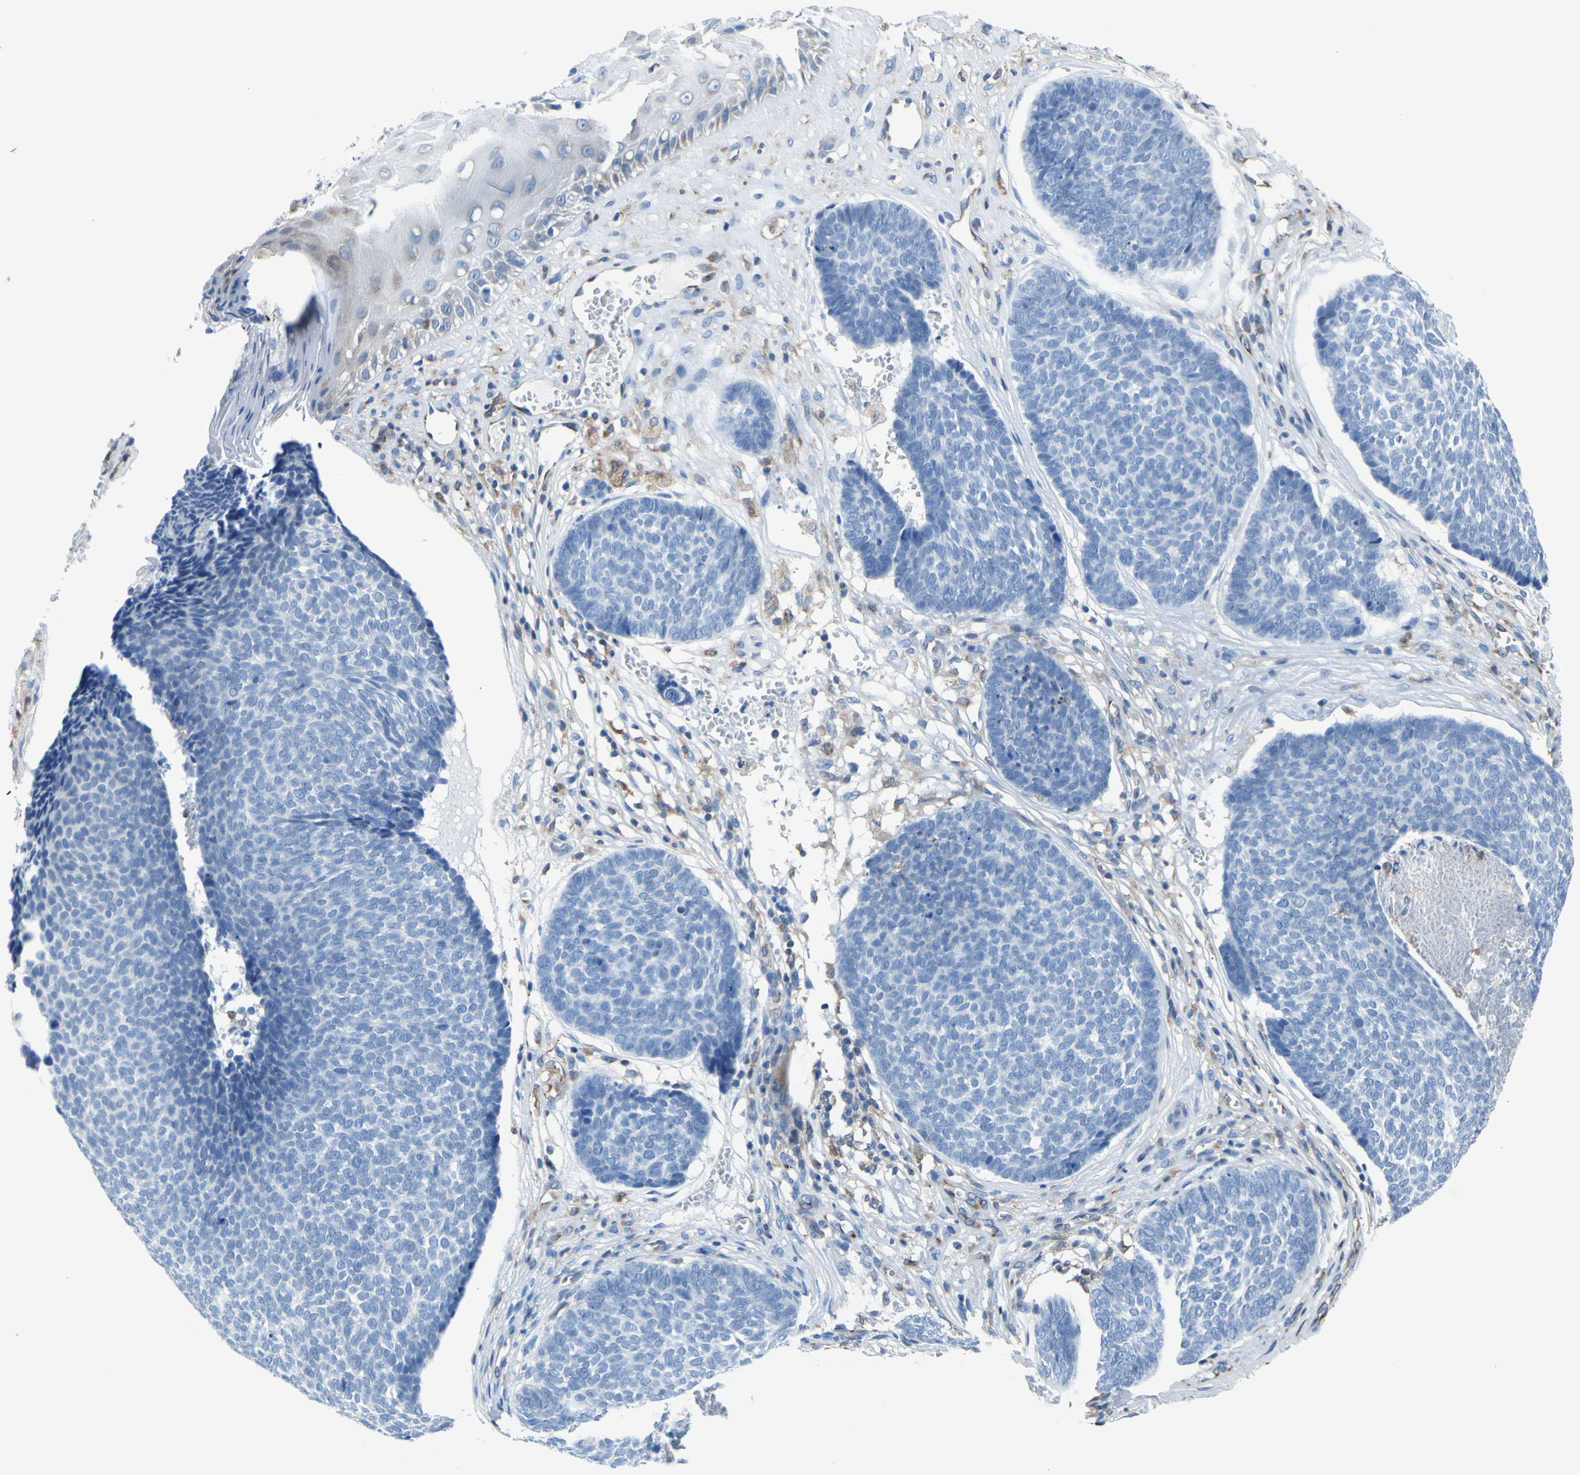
{"staining": {"intensity": "negative", "quantity": "none", "location": "none"}, "tissue": "skin cancer", "cell_type": "Tumor cells", "image_type": "cancer", "snomed": [{"axis": "morphology", "description": "Basal cell carcinoma"}, {"axis": "topography", "description": "Skin"}], "caption": "This is an IHC micrograph of human basal cell carcinoma (skin). There is no staining in tumor cells.", "gene": "MGST2", "patient": {"sex": "male", "age": 84}}